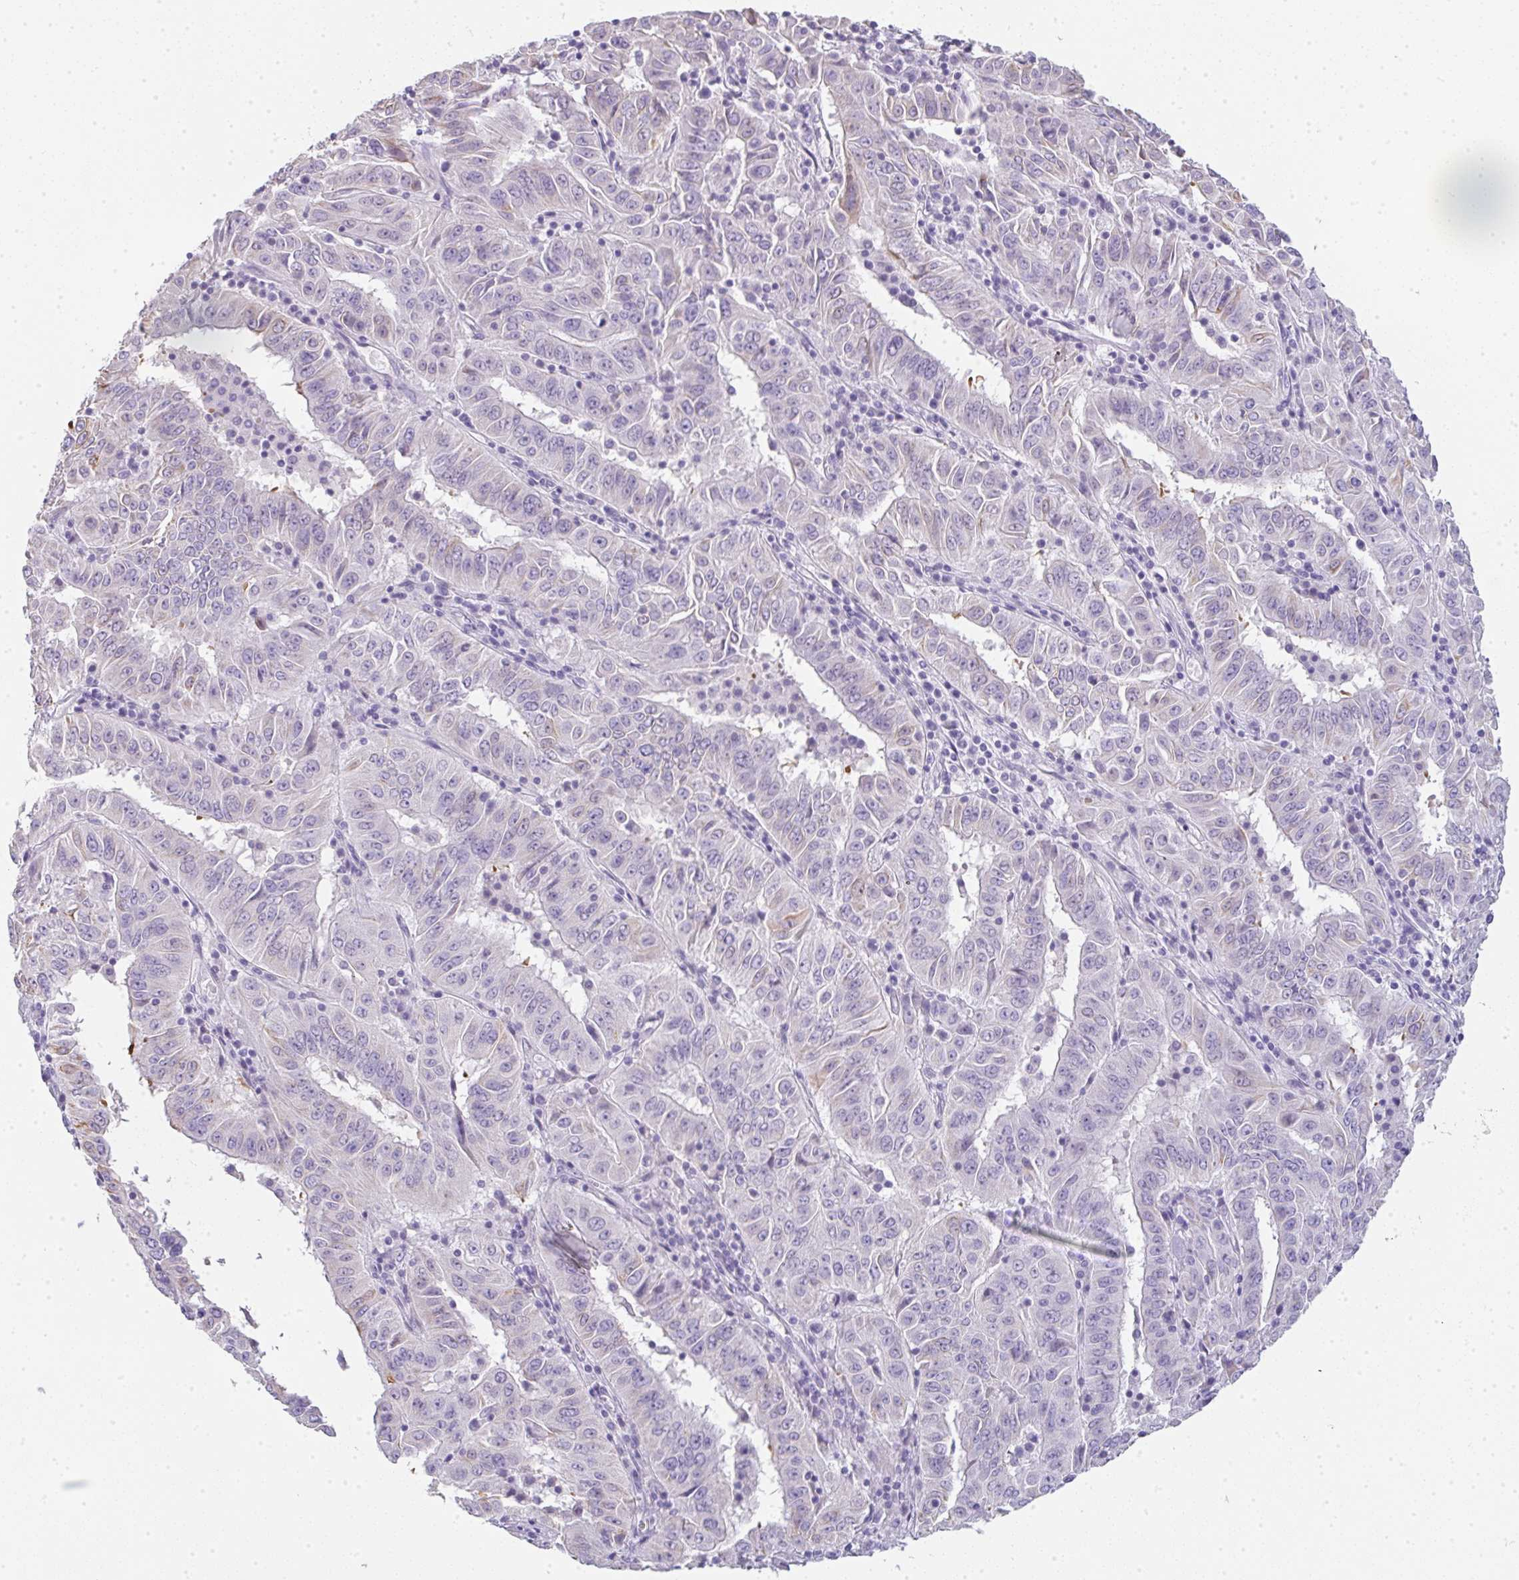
{"staining": {"intensity": "weak", "quantity": "<25%", "location": "cytoplasmic/membranous"}, "tissue": "pancreatic cancer", "cell_type": "Tumor cells", "image_type": "cancer", "snomed": [{"axis": "morphology", "description": "Adenocarcinoma, NOS"}, {"axis": "topography", "description": "Pancreas"}], "caption": "This is an immunohistochemistry (IHC) photomicrograph of human pancreatic cancer. There is no positivity in tumor cells.", "gene": "LPAR4", "patient": {"sex": "male", "age": 63}}